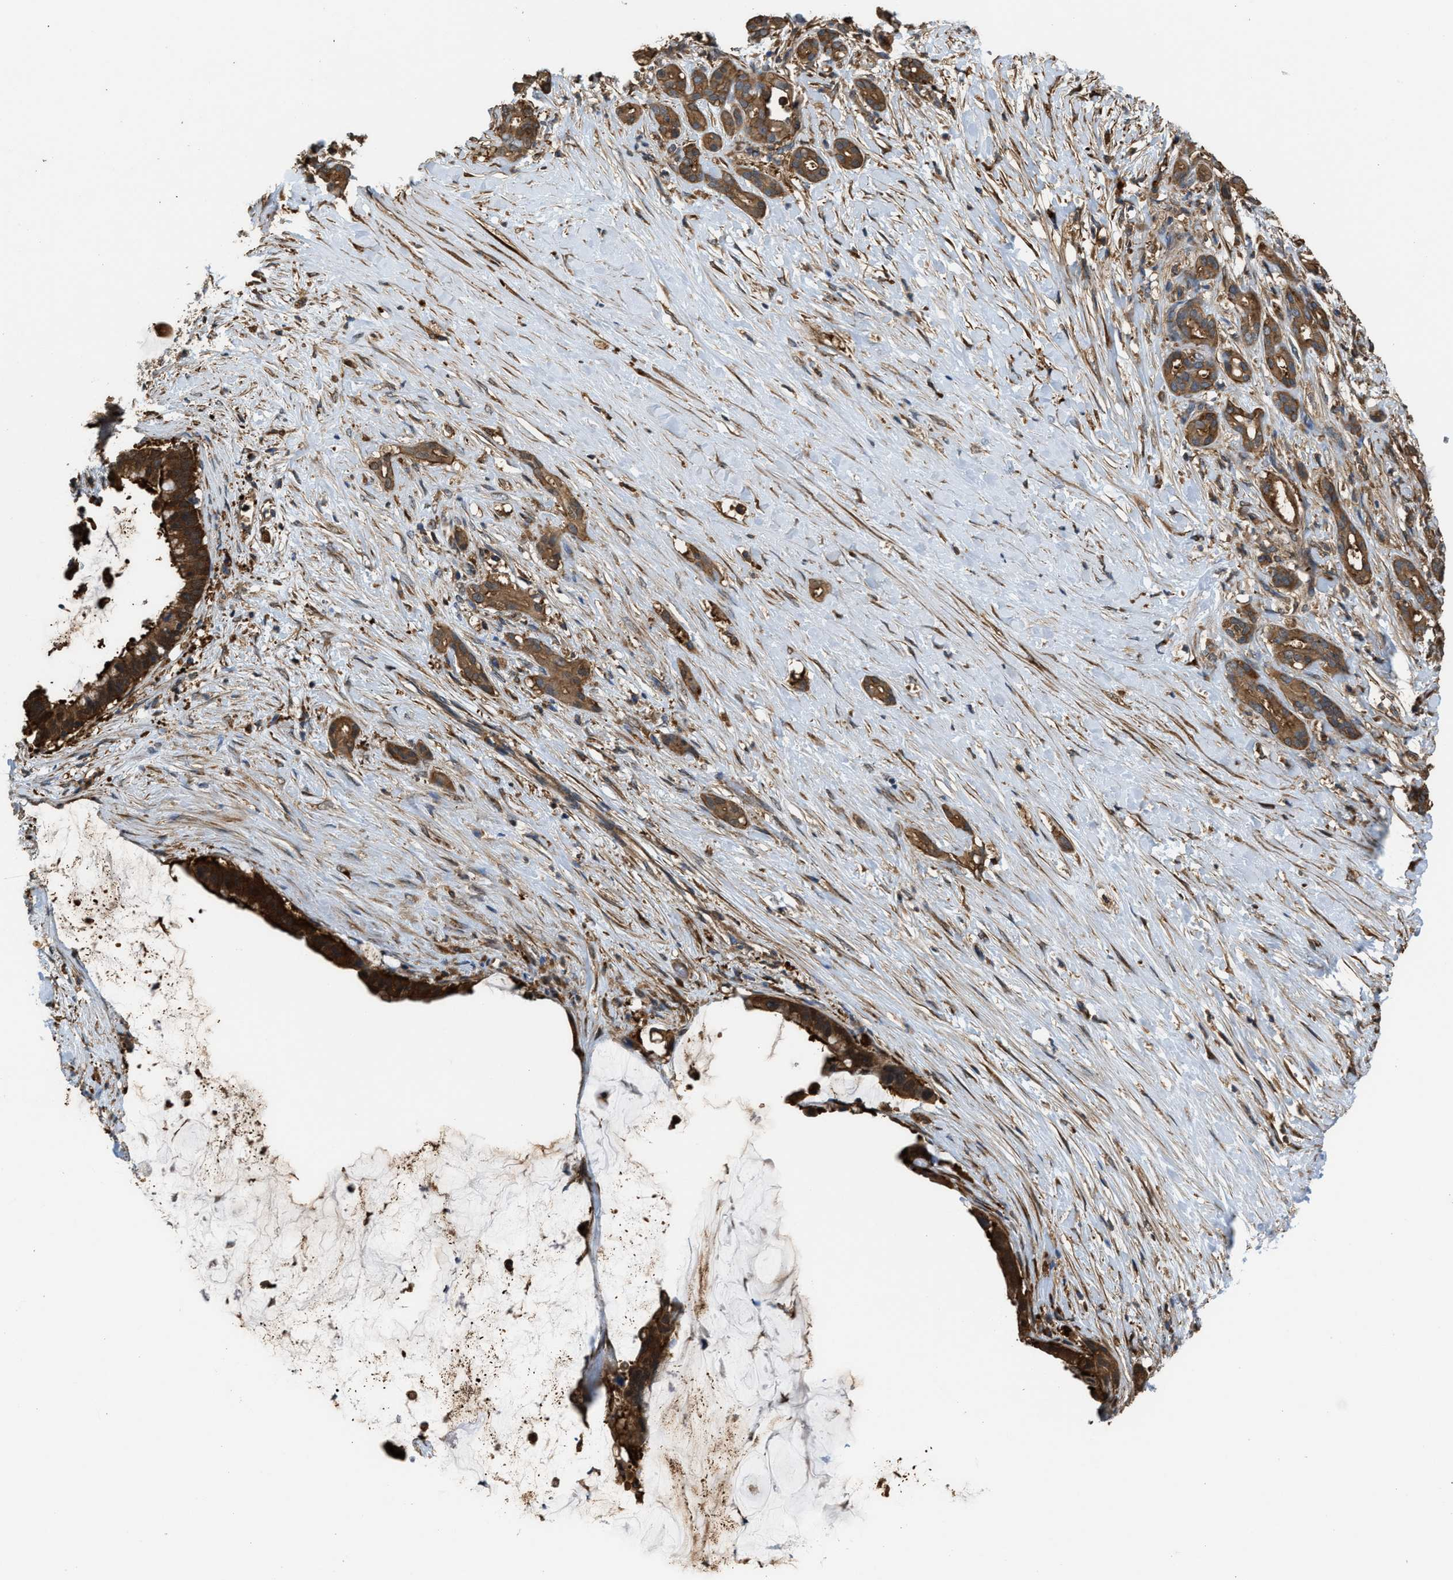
{"staining": {"intensity": "strong", "quantity": ">75%", "location": "cytoplasmic/membranous"}, "tissue": "pancreatic cancer", "cell_type": "Tumor cells", "image_type": "cancer", "snomed": [{"axis": "morphology", "description": "Adenocarcinoma, NOS"}, {"axis": "topography", "description": "Pancreas"}], "caption": "Immunohistochemical staining of pancreatic cancer (adenocarcinoma) reveals high levels of strong cytoplasmic/membranous positivity in about >75% of tumor cells.", "gene": "ATIC", "patient": {"sex": "male", "age": 41}}